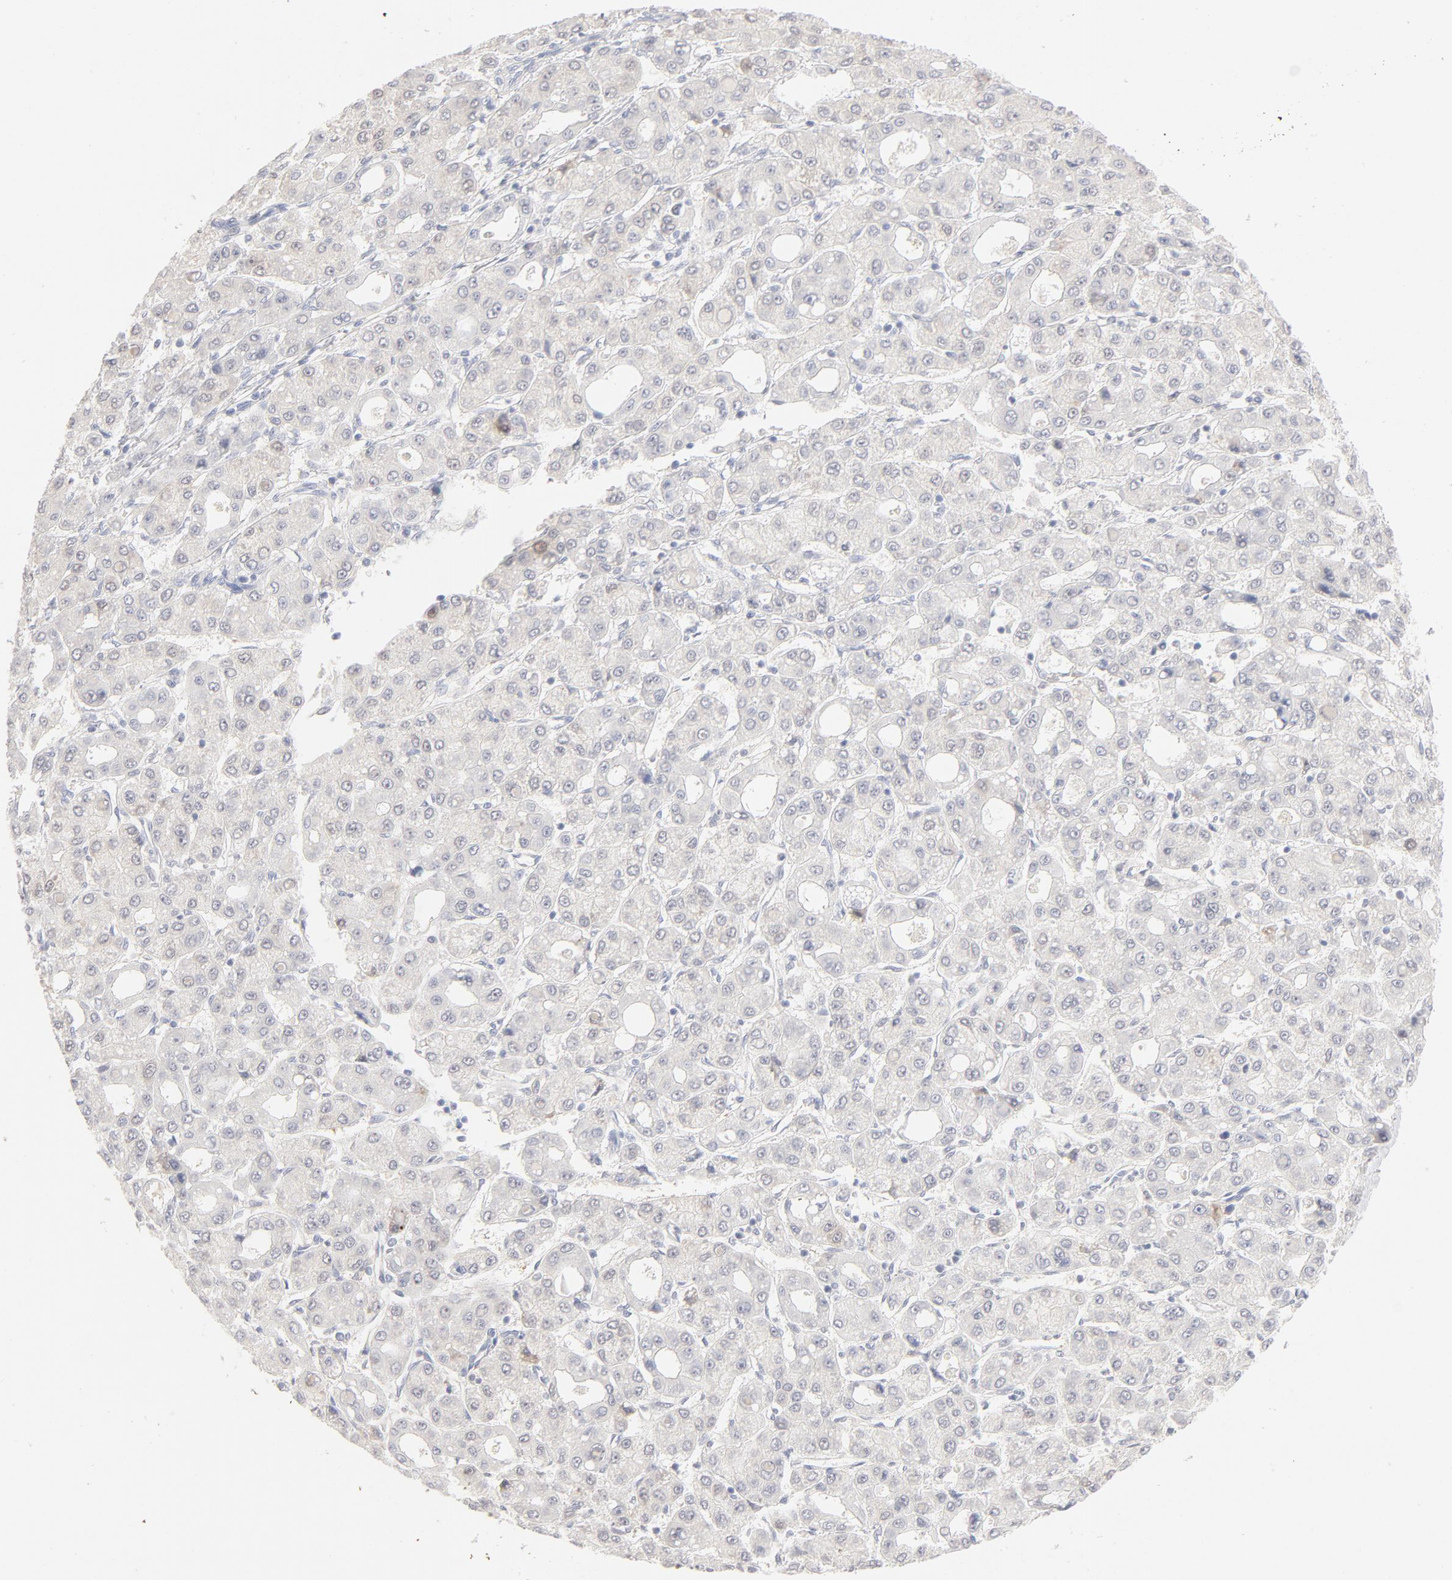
{"staining": {"intensity": "negative", "quantity": "none", "location": "none"}, "tissue": "liver cancer", "cell_type": "Tumor cells", "image_type": "cancer", "snomed": [{"axis": "morphology", "description": "Carcinoma, Hepatocellular, NOS"}, {"axis": "topography", "description": "Liver"}], "caption": "Tumor cells show no significant expression in liver cancer. (DAB immunohistochemistry (IHC), high magnification).", "gene": "ONECUT1", "patient": {"sex": "male", "age": 69}}